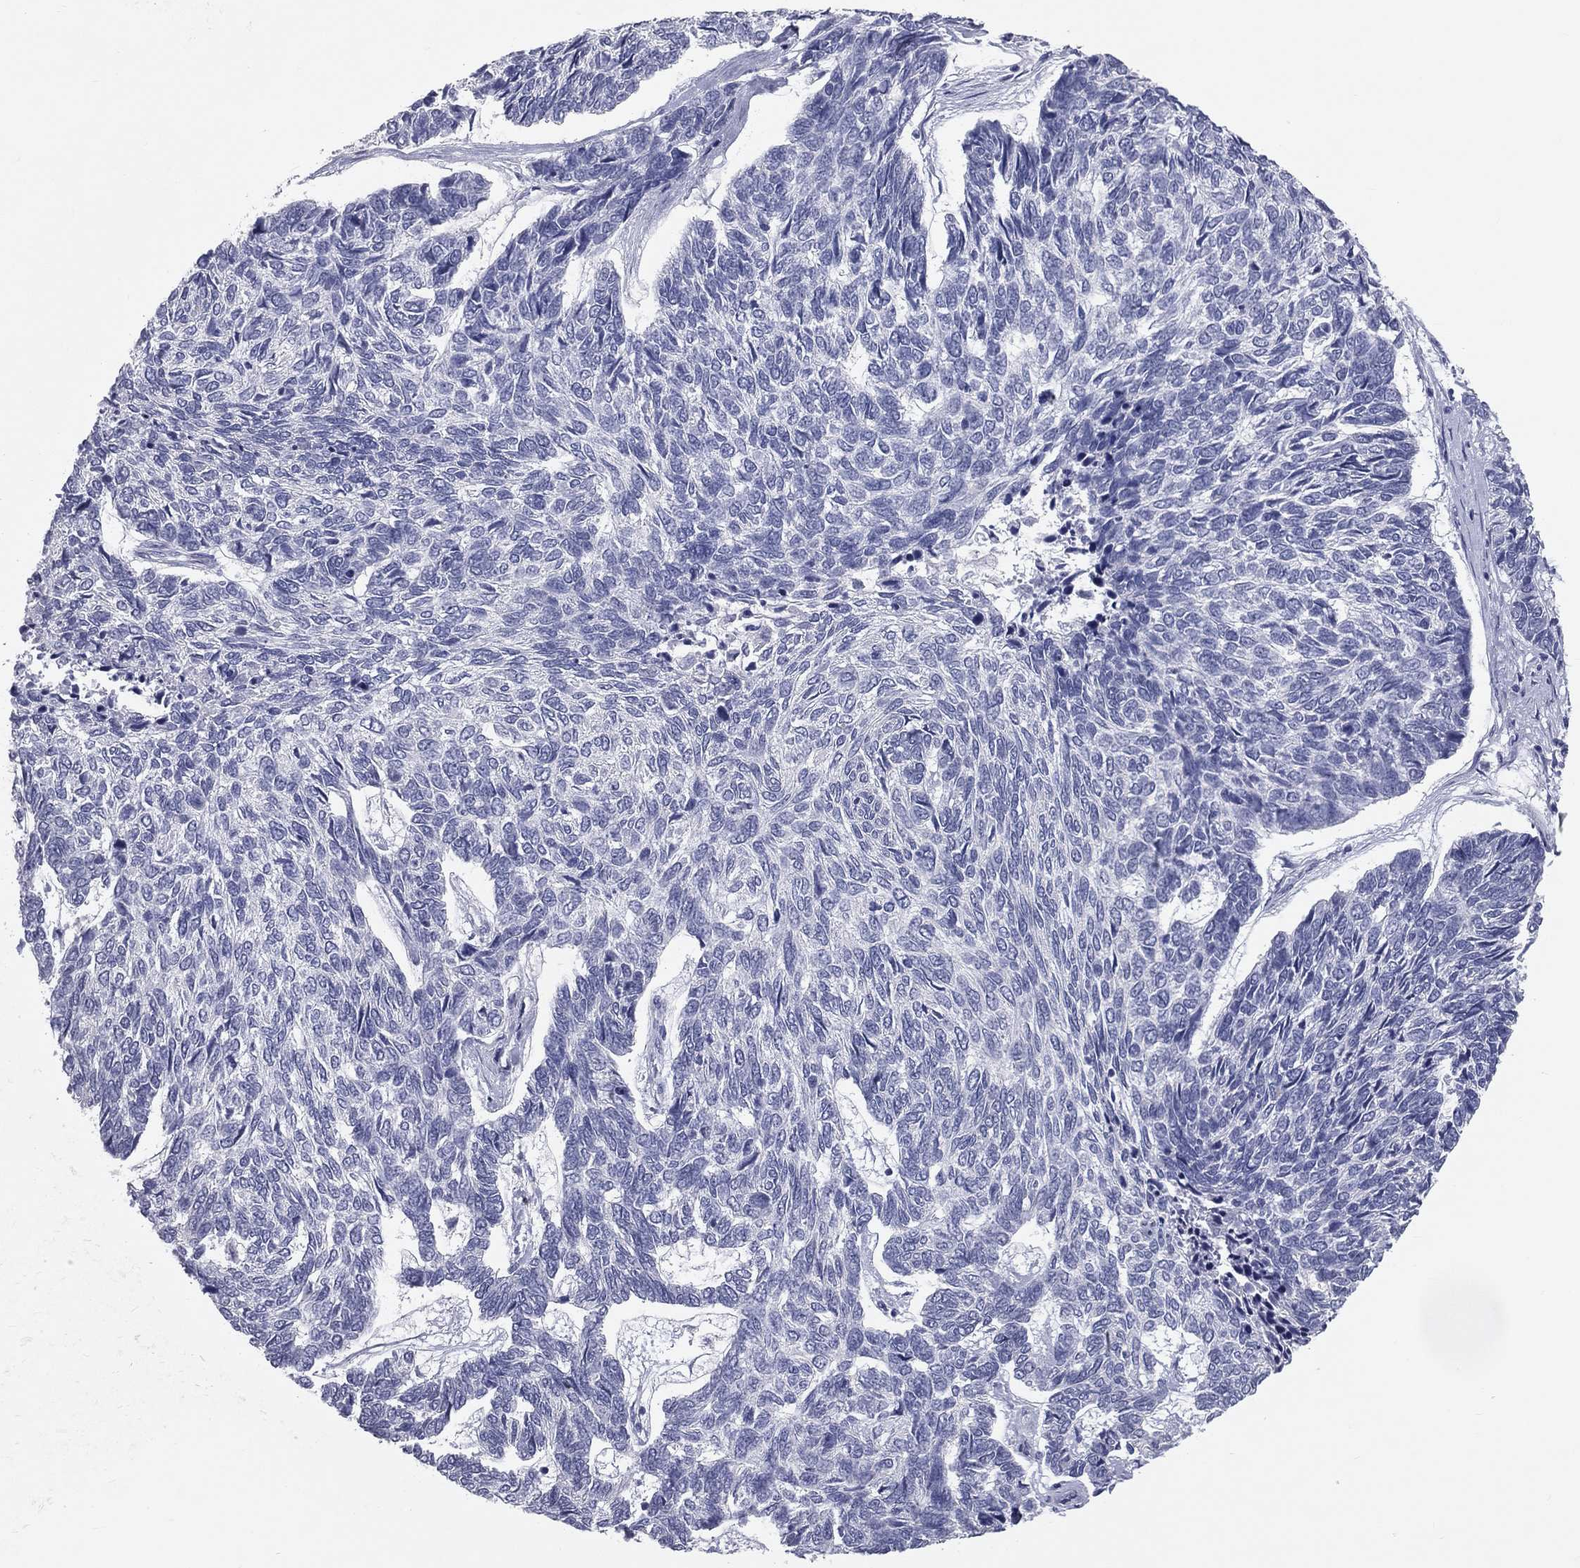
{"staining": {"intensity": "negative", "quantity": "none", "location": "none"}, "tissue": "skin cancer", "cell_type": "Tumor cells", "image_type": "cancer", "snomed": [{"axis": "morphology", "description": "Basal cell carcinoma"}, {"axis": "topography", "description": "Skin"}], "caption": "Tumor cells show no significant staining in basal cell carcinoma (skin).", "gene": "TFPI2", "patient": {"sex": "female", "age": 65}}